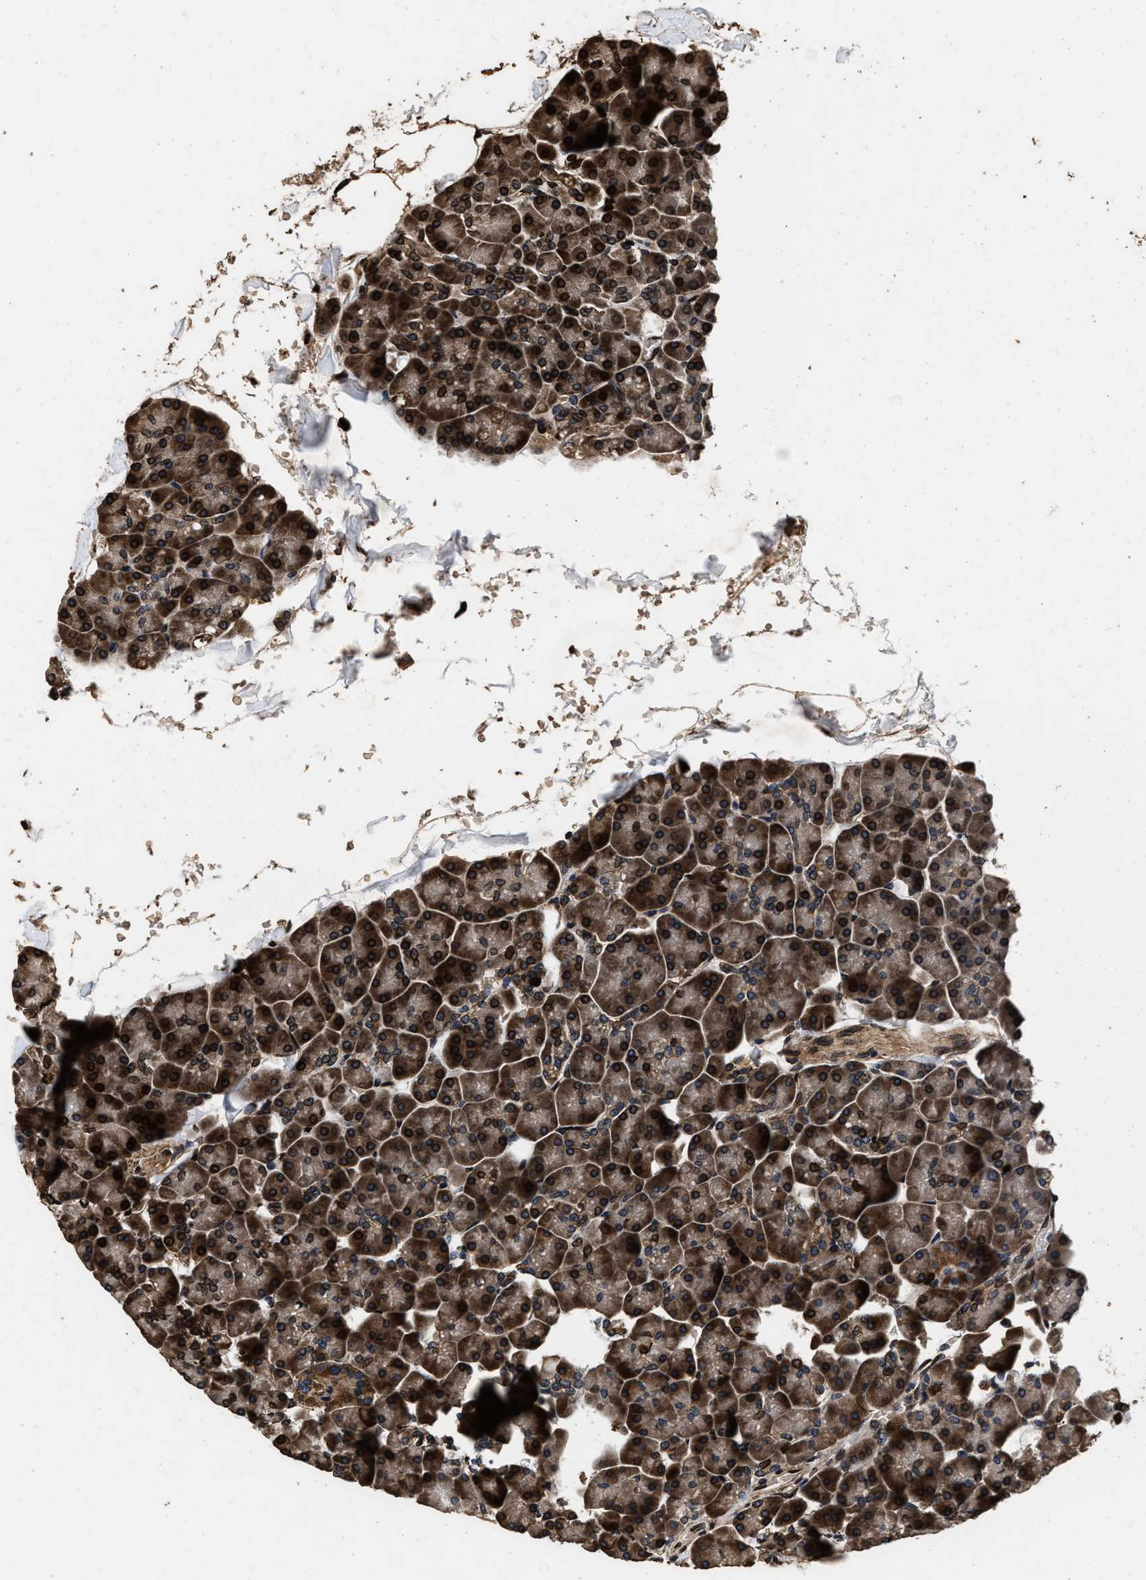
{"staining": {"intensity": "strong", "quantity": "25%-75%", "location": "cytoplasmic/membranous,nuclear"}, "tissue": "pancreas", "cell_type": "Exocrine glandular cells", "image_type": "normal", "snomed": [{"axis": "morphology", "description": "Normal tissue, NOS"}, {"axis": "topography", "description": "Pancreas"}], "caption": "Strong cytoplasmic/membranous,nuclear protein expression is identified in about 25%-75% of exocrine glandular cells in pancreas.", "gene": "ACCS", "patient": {"sex": "male", "age": 35}}